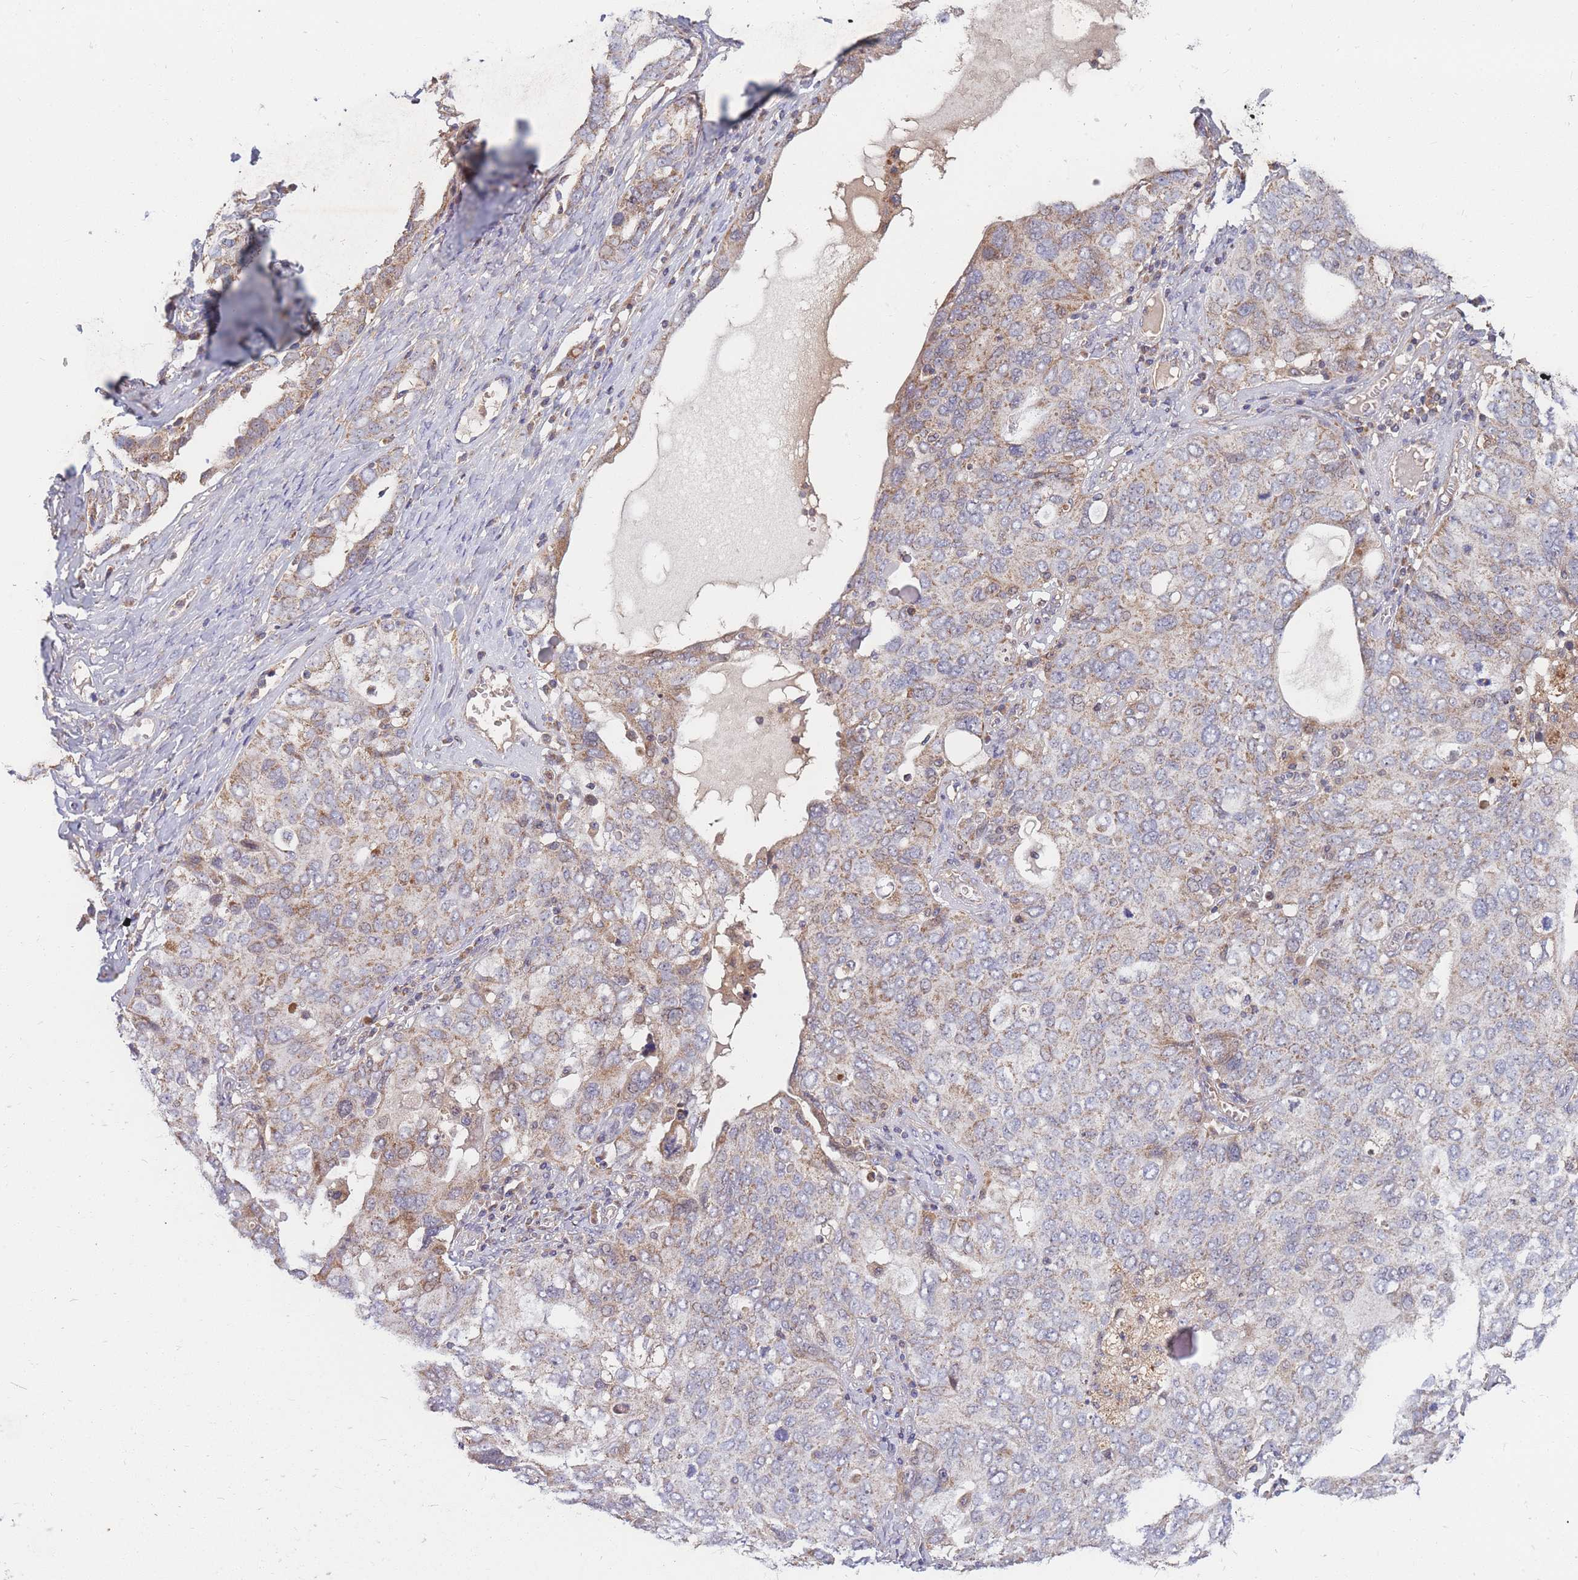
{"staining": {"intensity": "weak", "quantity": "<25%", "location": "cytoplasmic/membranous"}, "tissue": "ovarian cancer", "cell_type": "Tumor cells", "image_type": "cancer", "snomed": [{"axis": "morphology", "description": "Carcinoma, endometroid"}, {"axis": "topography", "description": "Ovary"}], "caption": "An image of endometroid carcinoma (ovarian) stained for a protein displays no brown staining in tumor cells.", "gene": "PTPMT1", "patient": {"sex": "female", "age": 62}}